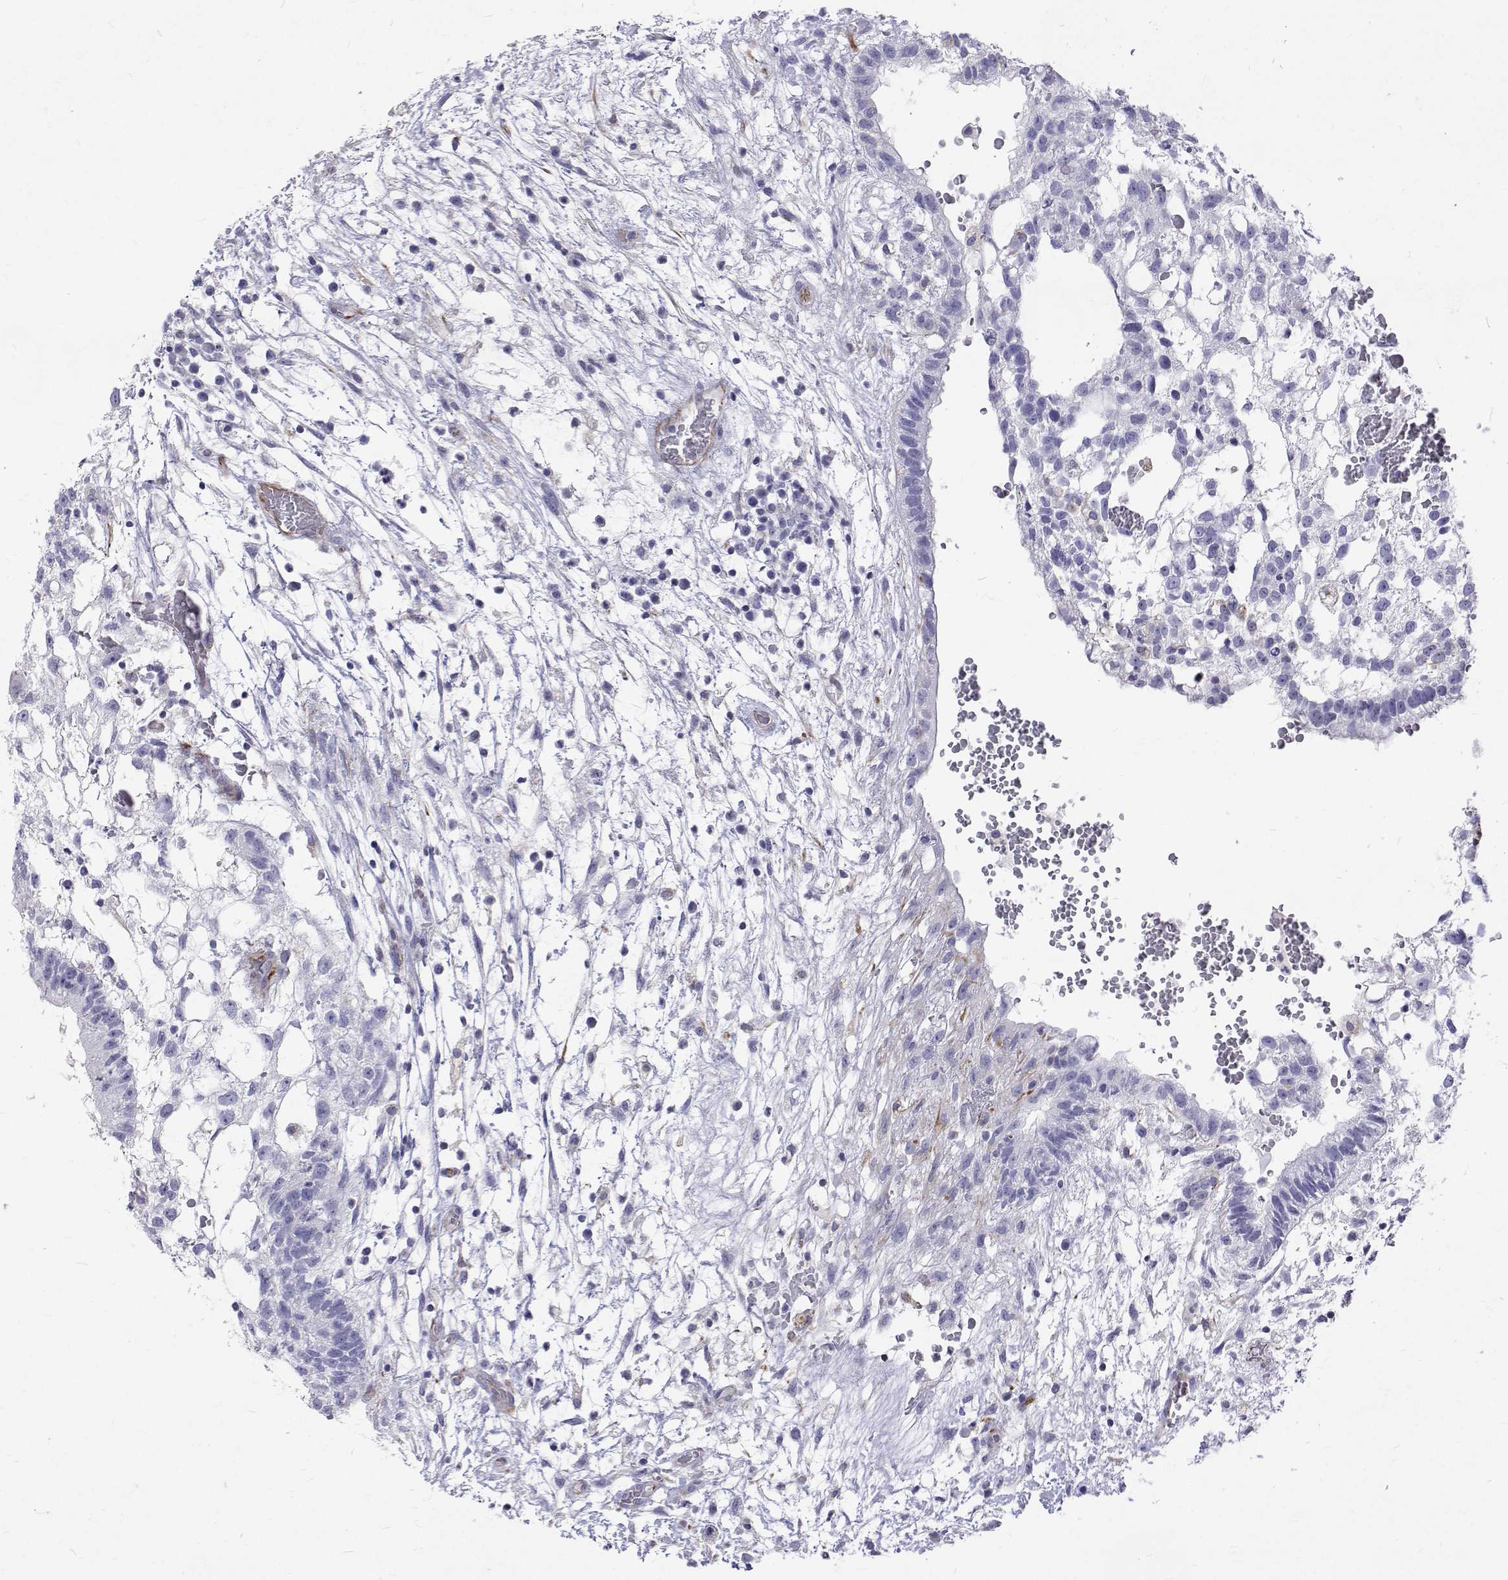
{"staining": {"intensity": "negative", "quantity": "none", "location": "none"}, "tissue": "testis cancer", "cell_type": "Tumor cells", "image_type": "cancer", "snomed": [{"axis": "morphology", "description": "Normal tissue, NOS"}, {"axis": "morphology", "description": "Carcinoma, Embryonal, NOS"}, {"axis": "topography", "description": "Testis"}], "caption": "Tumor cells show no significant expression in testis cancer. Nuclei are stained in blue.", "gene": "OPRPN", "patient": {"sex": "male", "age": 32}}